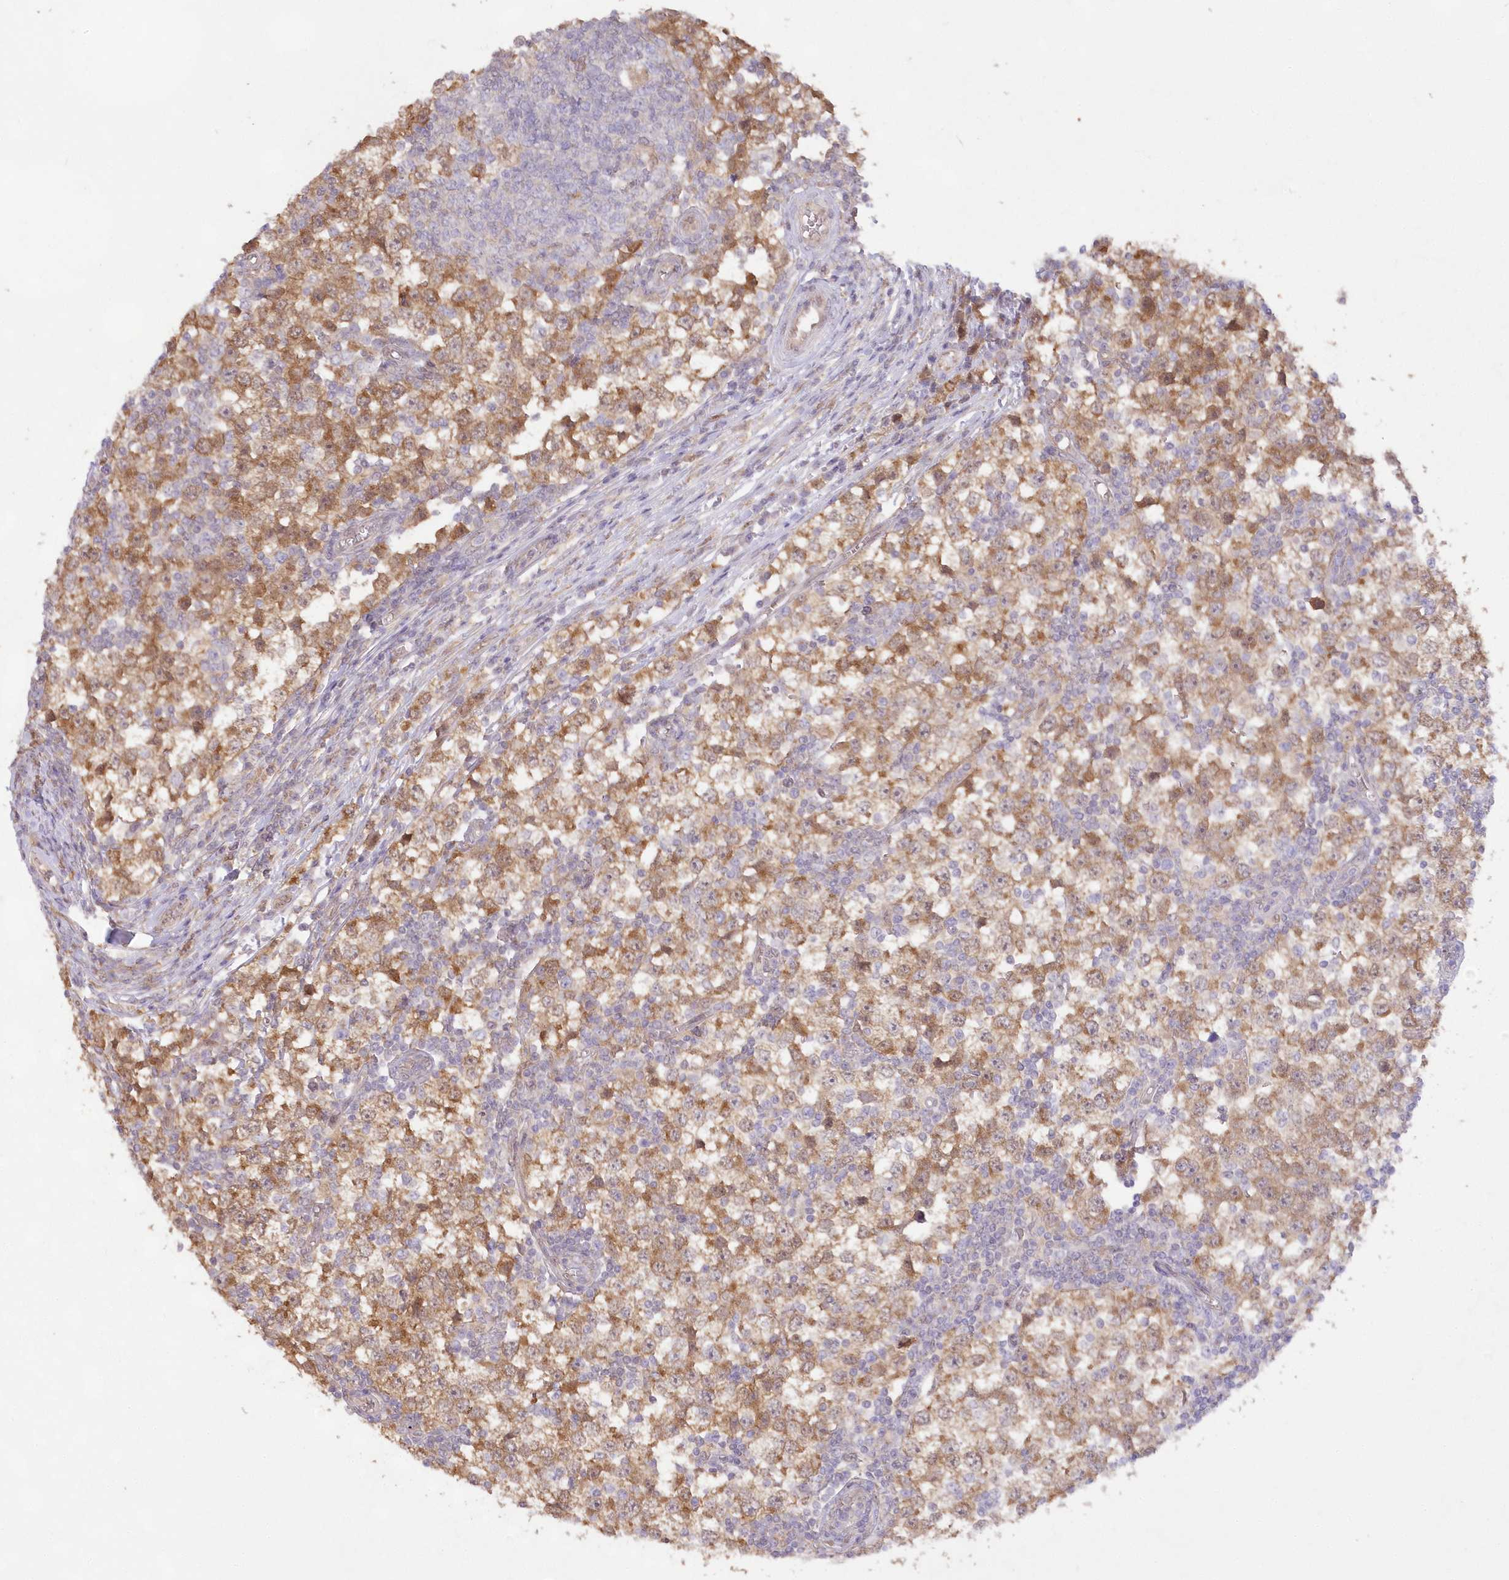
{"staining": {"intensity": "moderate", "quantity": ">75%", "location": "cytoplasmic/membranous"}, "tissue": "testis cancer", "cell_type": "Tumor cells", "image_type": "cancer", "snomed": [{"axis": "morphology", "description": "Seminoma, NOS"}, {"axis": "topography", "description": "Testis"}], "caption": "Protein expression analysis of seminoma (testis) demonstrates moderate cytoplasmic/membranous positivity in about >75% of tumor cells.", "gene": "RNPEP", "patient": {"sex": "male", "age": 65}}